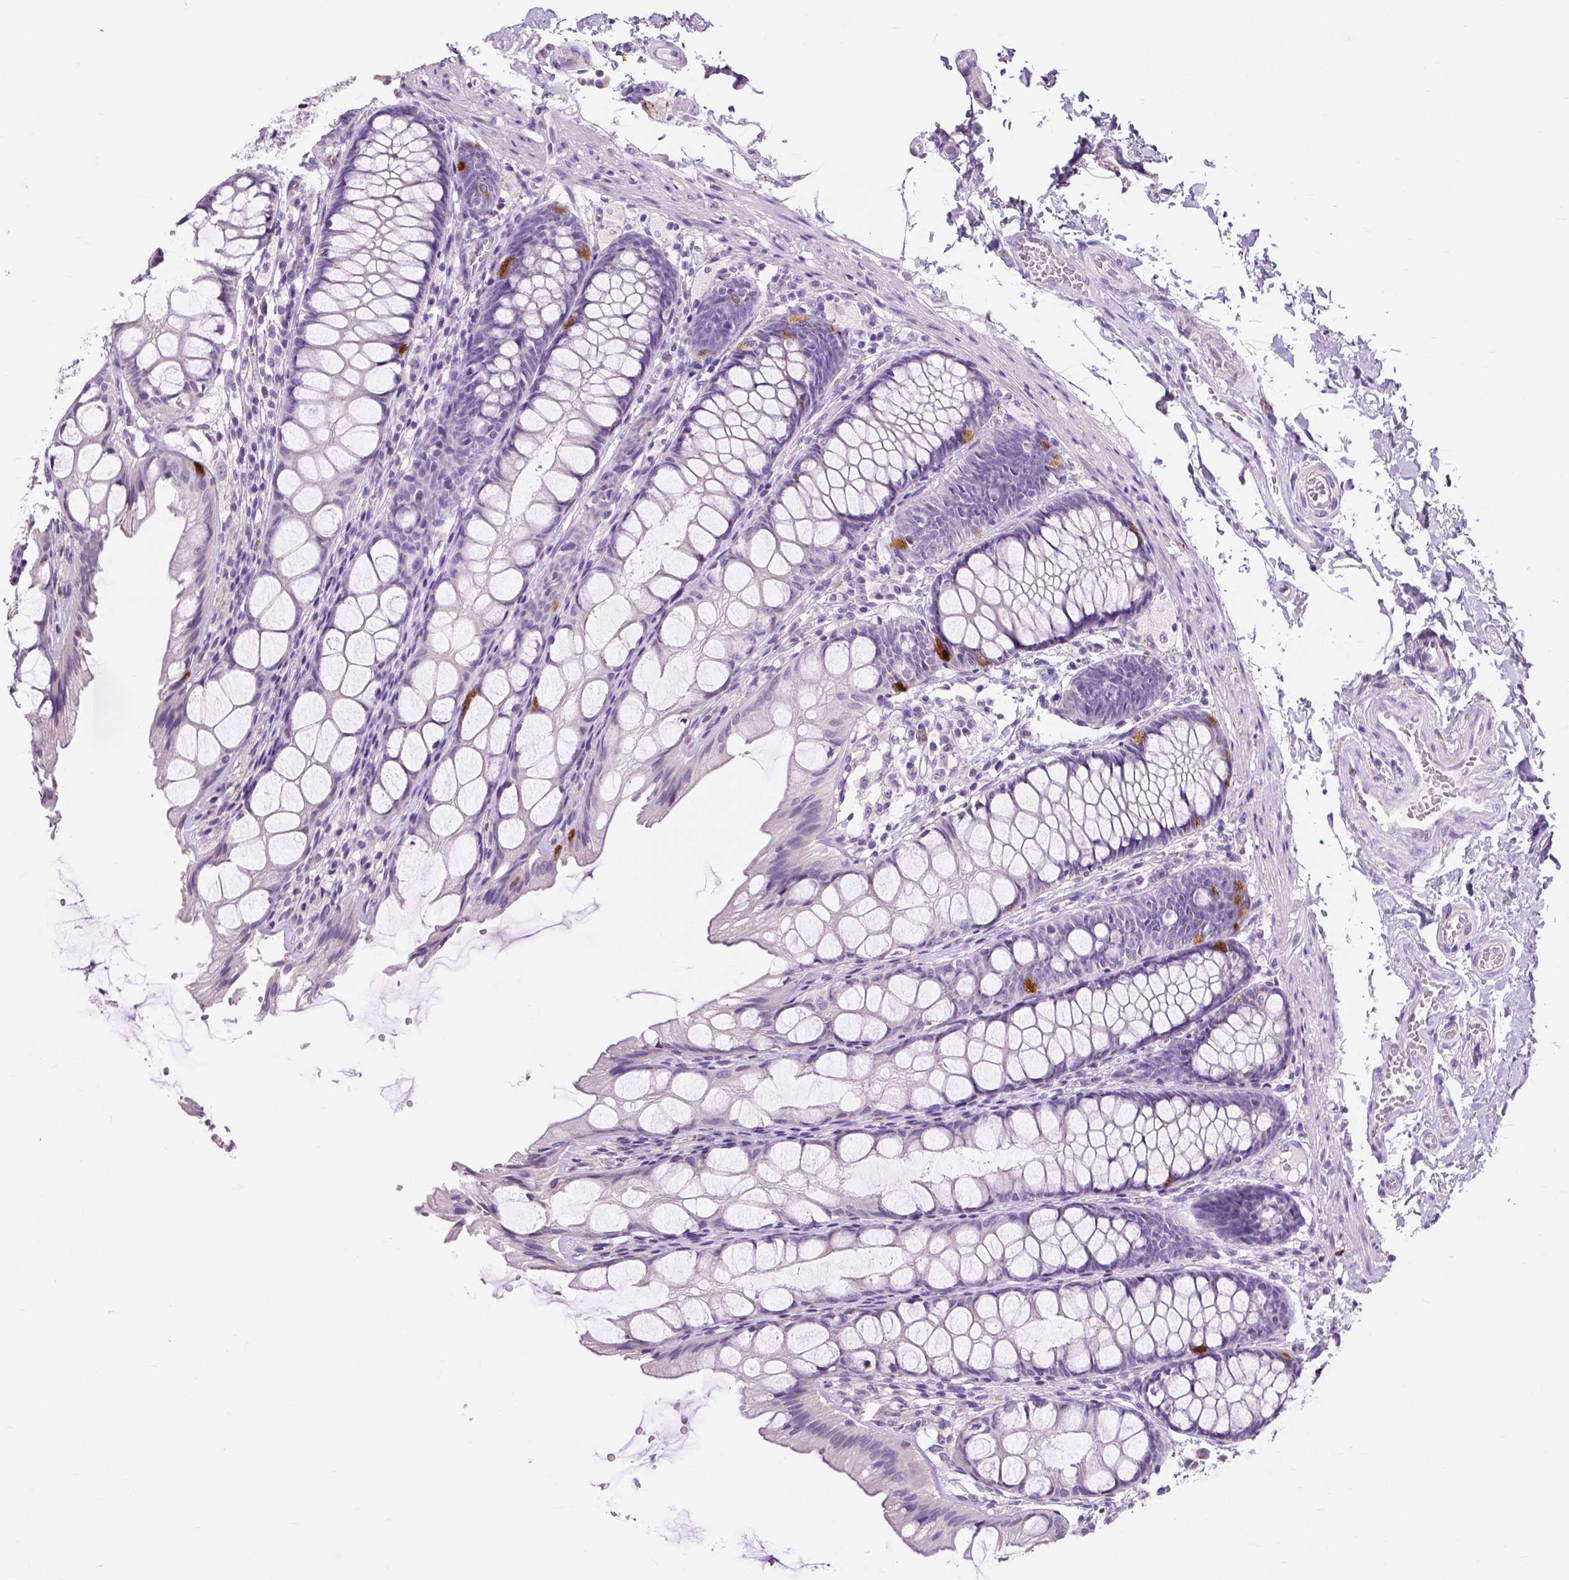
{"staining": {"intensity": "negative", "quantity": "none", "location": "none"}, "tissue": "colon", "cell_type": "Endothelial cells", "image_type": "normal", "snomed": [{"axis": "morphology", "description": "Normal tissue, NOS"}, {"axis": "topography", "description": "Colon"}], "caption": "The photomicrograph displays no staining of endothelial cells in normal colon. The staining is performed using DAB brown chromogen with nuclei counter-stained in using hematoxylin.", "gene": "CXCR2", "patient": {"sex": "male", "age": 47}}